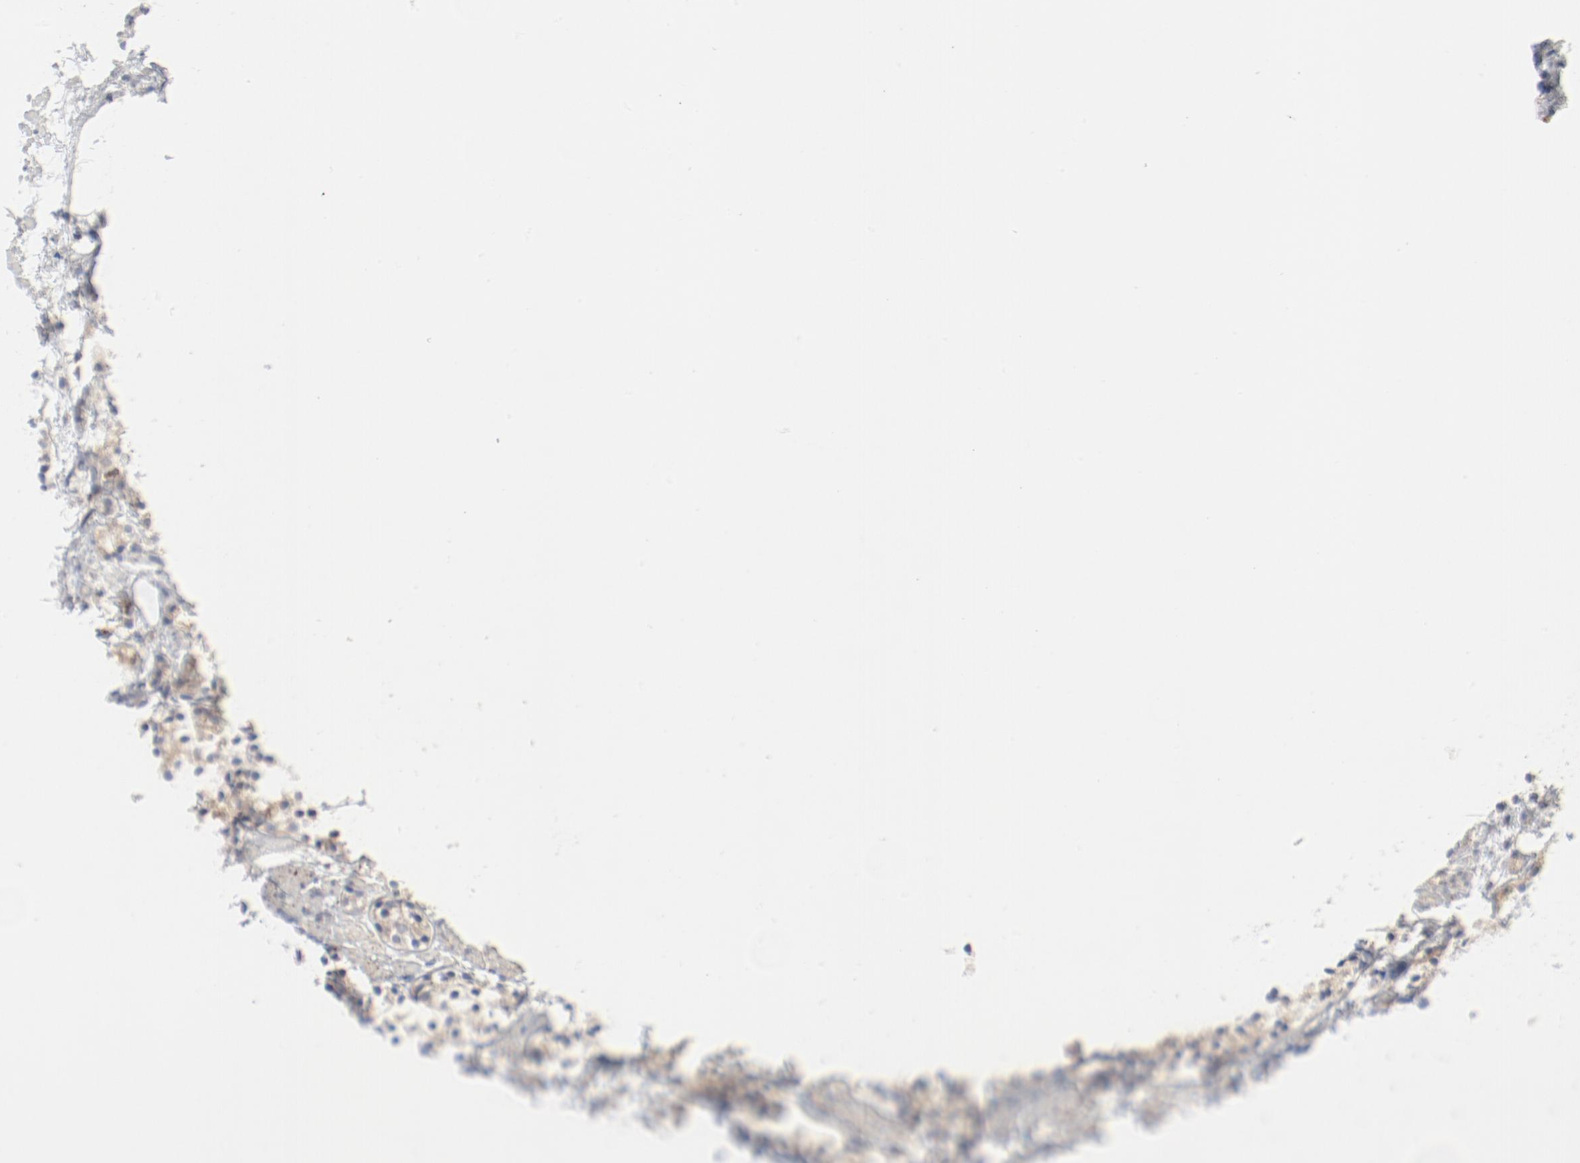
{"staining": {"intensity": "weak", "quantity": ">75%", "location": "cytoplasmic/membranous"}, "tissue": "prostate cancer", "cell_type": "Tumor cells", "image_type": "cancer", "snomed": [{"axis": "morphology", "description": "Adenocarcinoma, High grade"}, {"axis": "topography", "description": "Prostate"}], "caption": "A brown stain shows weak cytoplasmic/membranous expression of a protein in human prostate adenocarcinoma (high-grade) tumor cells. The protein of interest is shown in brown color, while the nuclei are stained blue.", "gene": "SETD3", "patient": {"sex": "male", "age": 85}}